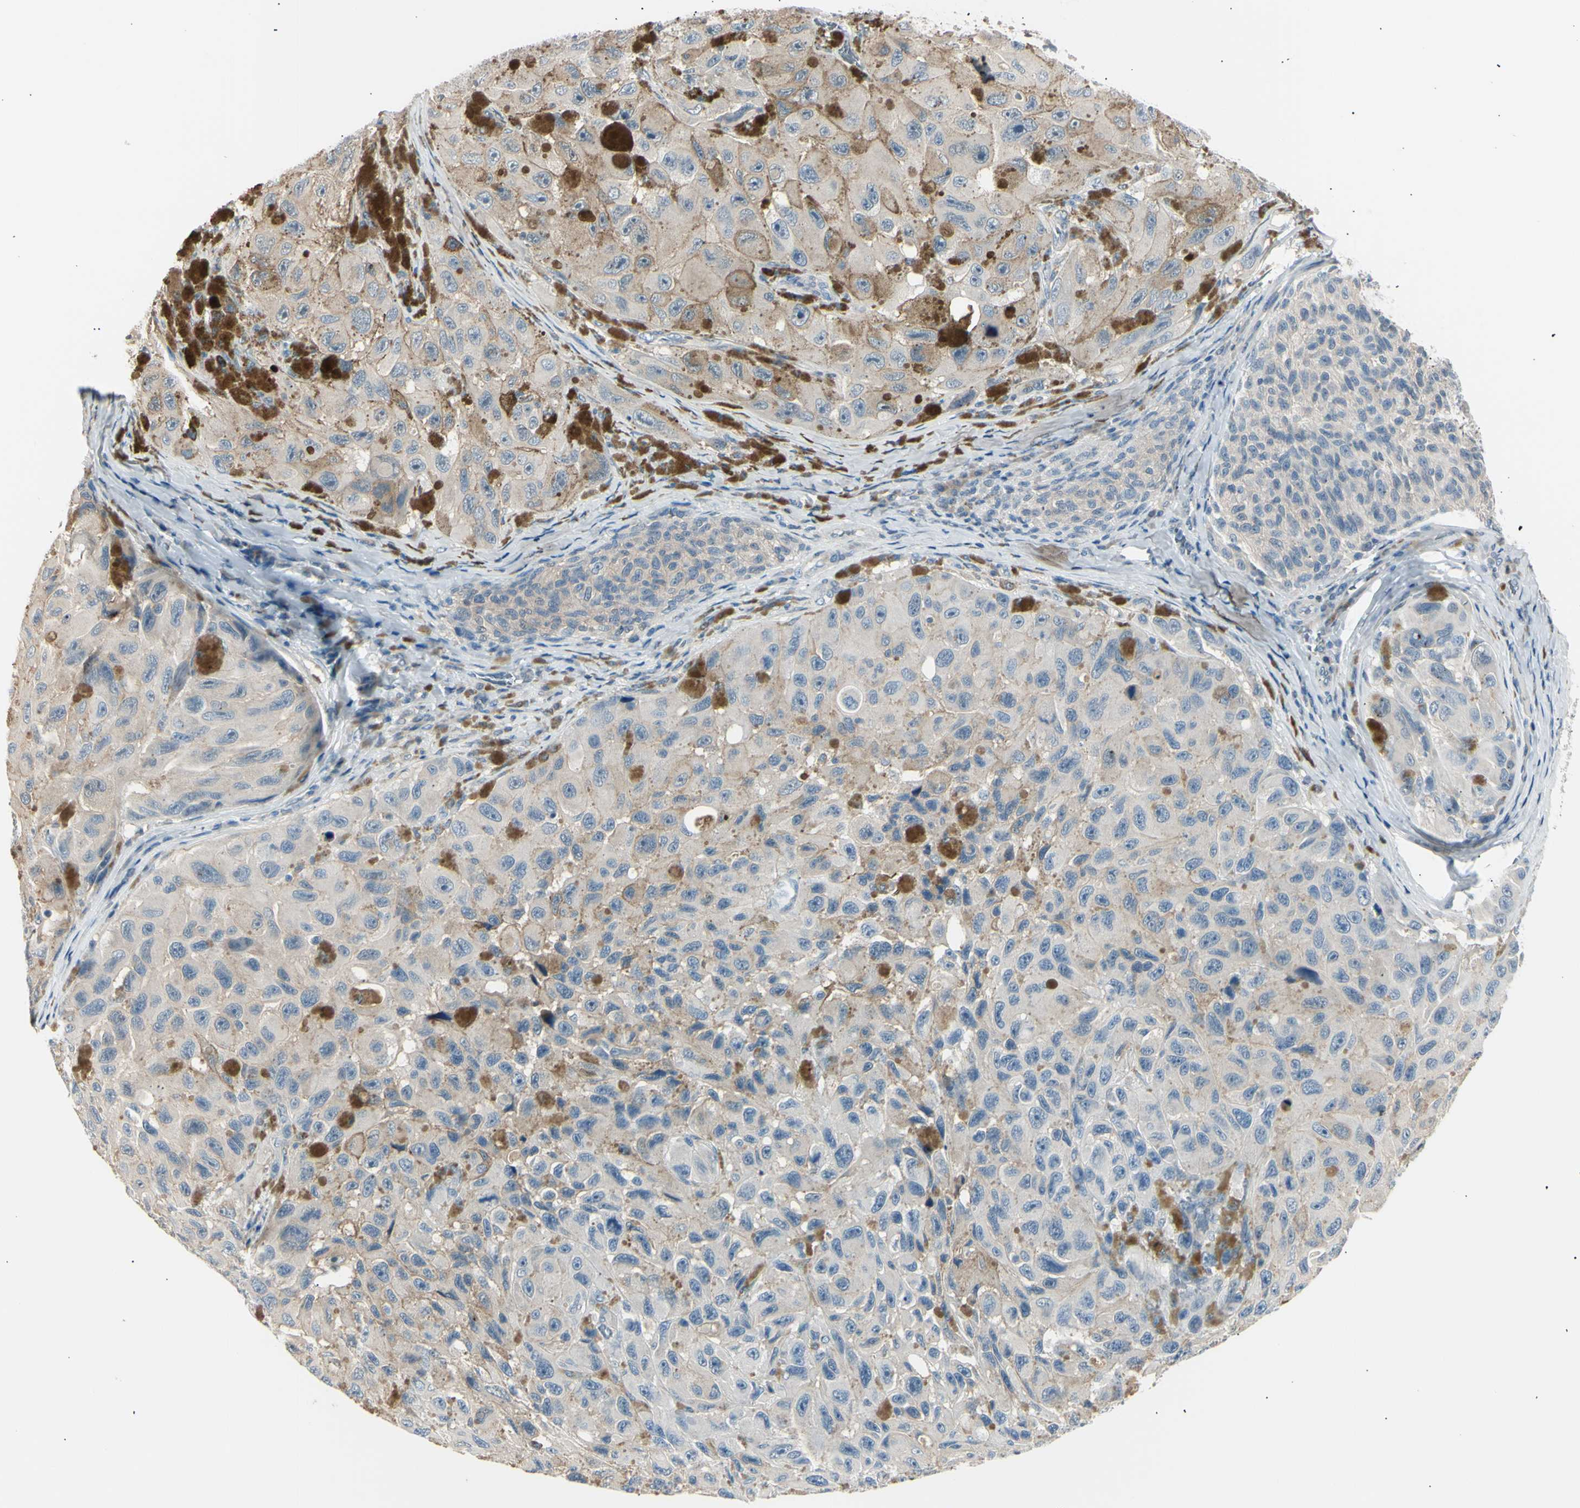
{"staining": {"intensity": "weak", "quantity": "25%-75%", "location": "cytoplasmic/membranous"}, "tissue": "melanoma", "cell_type": "Tumor cells", "image_type": "cancer", "snomed": [{"axis": "morphology", "description": "Malignant melanoma, NOS"}, {"axis": "topography", "description": "Skin"}], "caption": "The histopathology image exhibits staining of malignant melanoma, revealing weak cytoplasmic/membranous protein positivity (brown color) within tumor cells.", "gene": "LHPP", "patient": {"sex": "female", "age": 73}}